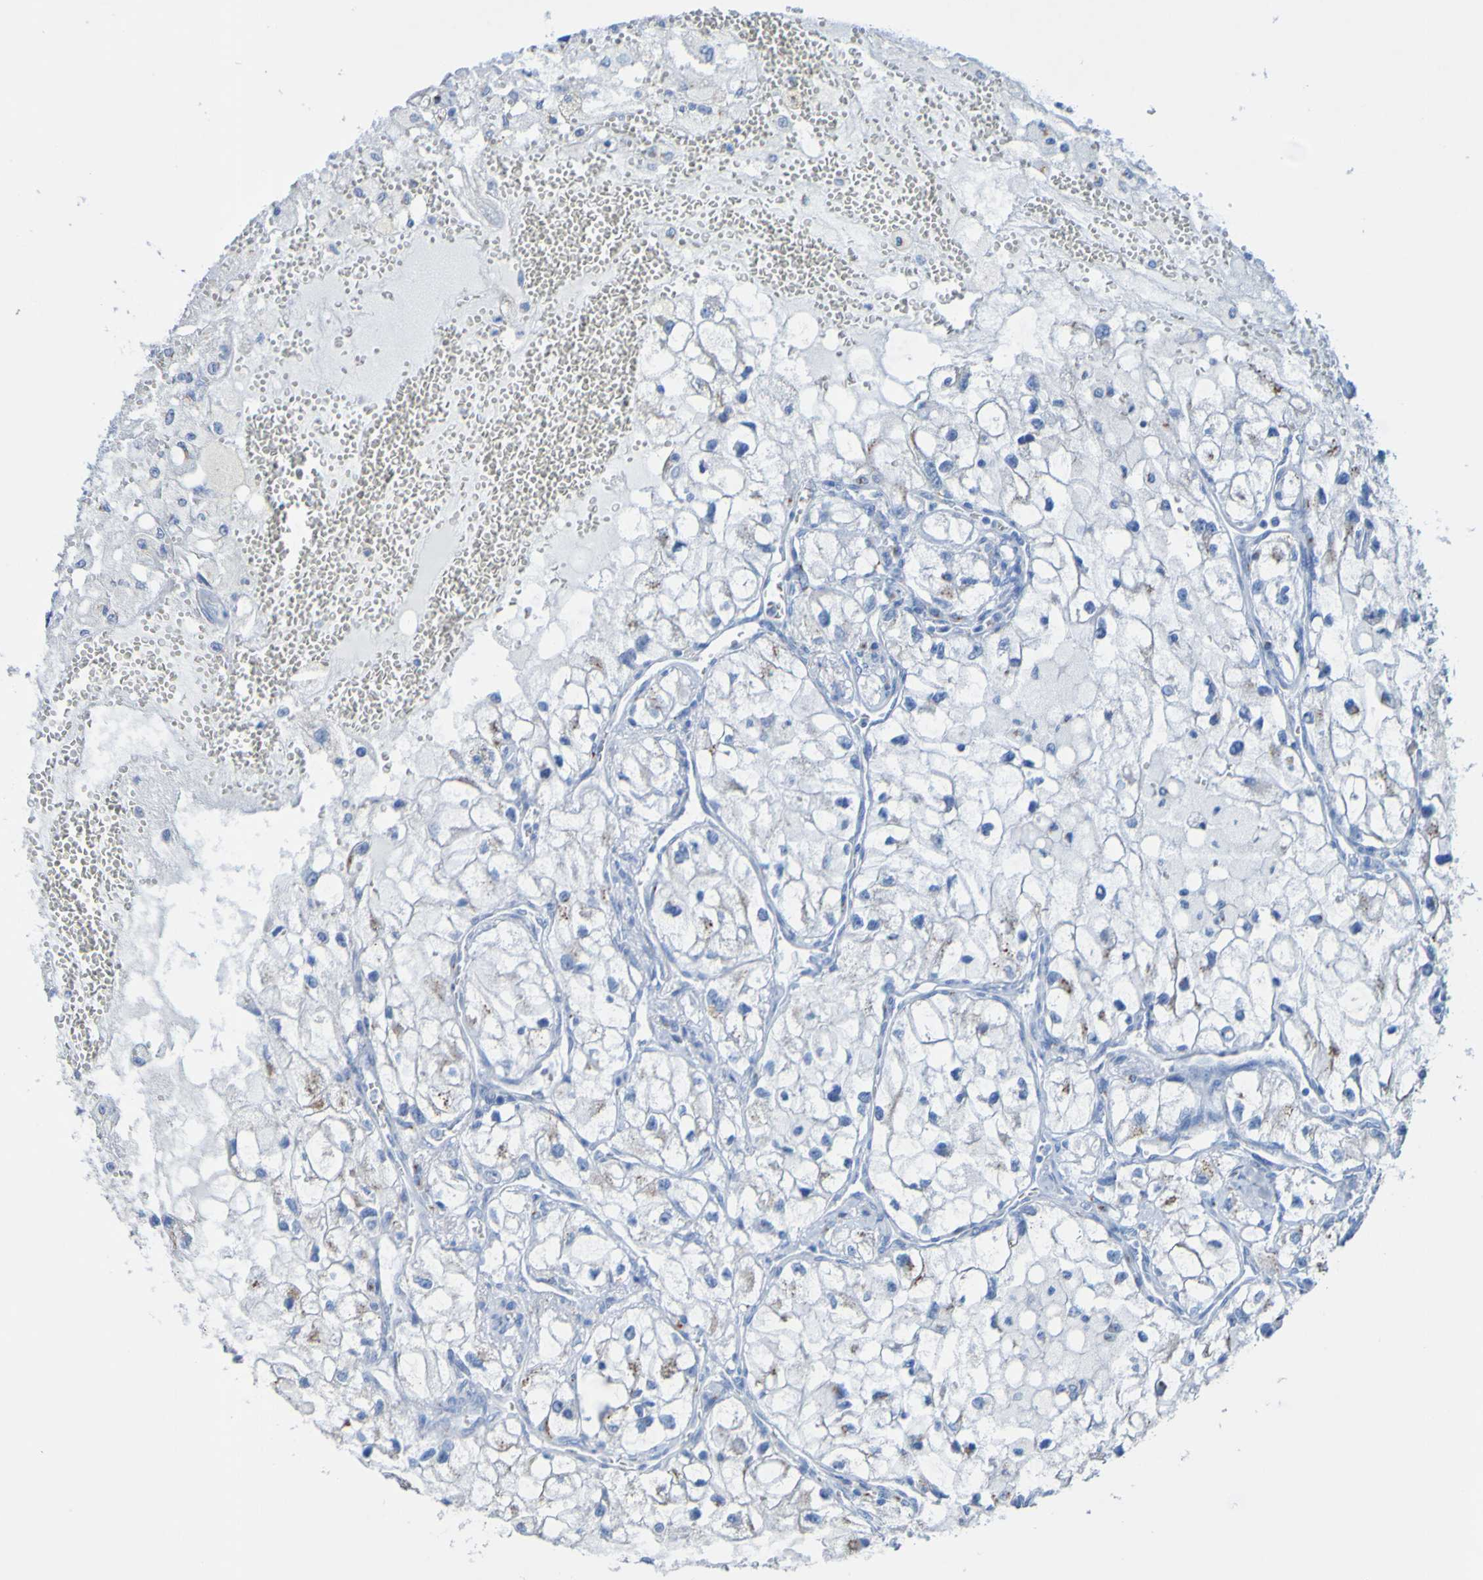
{"staining": {"intensity": "negative", "quantity": "none", "location": "none"}, "tissue": "renal cancer", "cell_type": "Tumor cells", "image_type": "cancer", "snomed": [{"axis": "morphology", "description": "Adenocarcinoma, NOS"}, {"axis": "topography", "description": "Kidney"}], "caption": "An immunohistochemistry micrograph of renal cancer (adenocarcinoma) is shown. There is no staining in tumor cells of renal cancer (adenocarcinoma). (DAB immunohistochemistry (IHC), high magnification).", "gene": "ACMSD", "patient": {"sex": "female", "age": 70}}